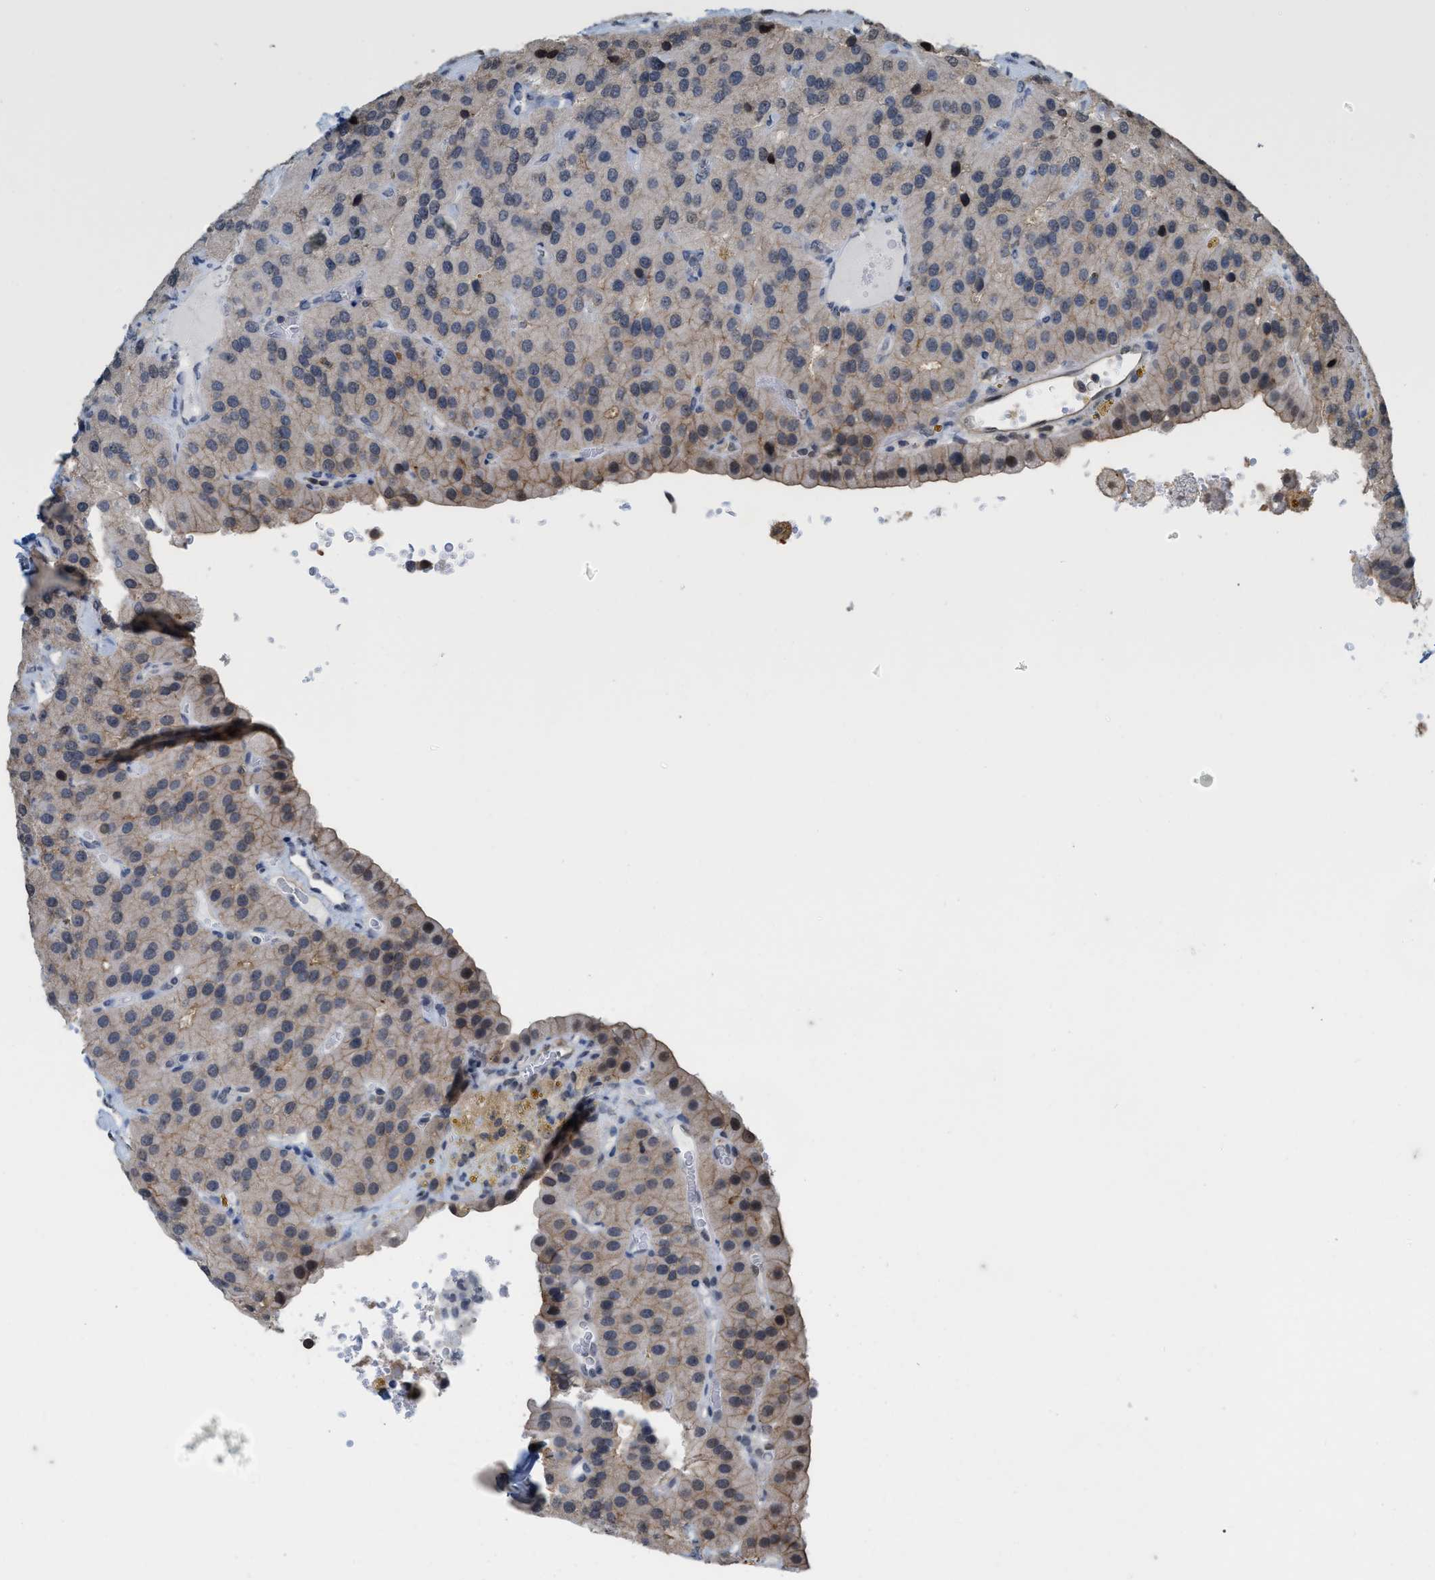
{"staining": {"intensity": "moderate", "quantity": ">75%", "location": "nuclear"}, "tissue": "parathyroid gland", "cell_type": "Glandular cells", "image_type": "normal", "snomed": [{"axis": "morphology", "description": "Normal tissue, NOS"}, {"axis": "morphology", "description": "Adenoma, NOS"}, {"axis": "topography", "description": "Parathyroid gland"}], "caption": "IHC micrograph of benign human parathyroid gland stained for a protein (brown), which reveals medium levels of moderate nuclear staining in approximately >75% of glandular cells.", "gene": "BAIAP2L1", "patient": {"sex": "female", "age": 86}}